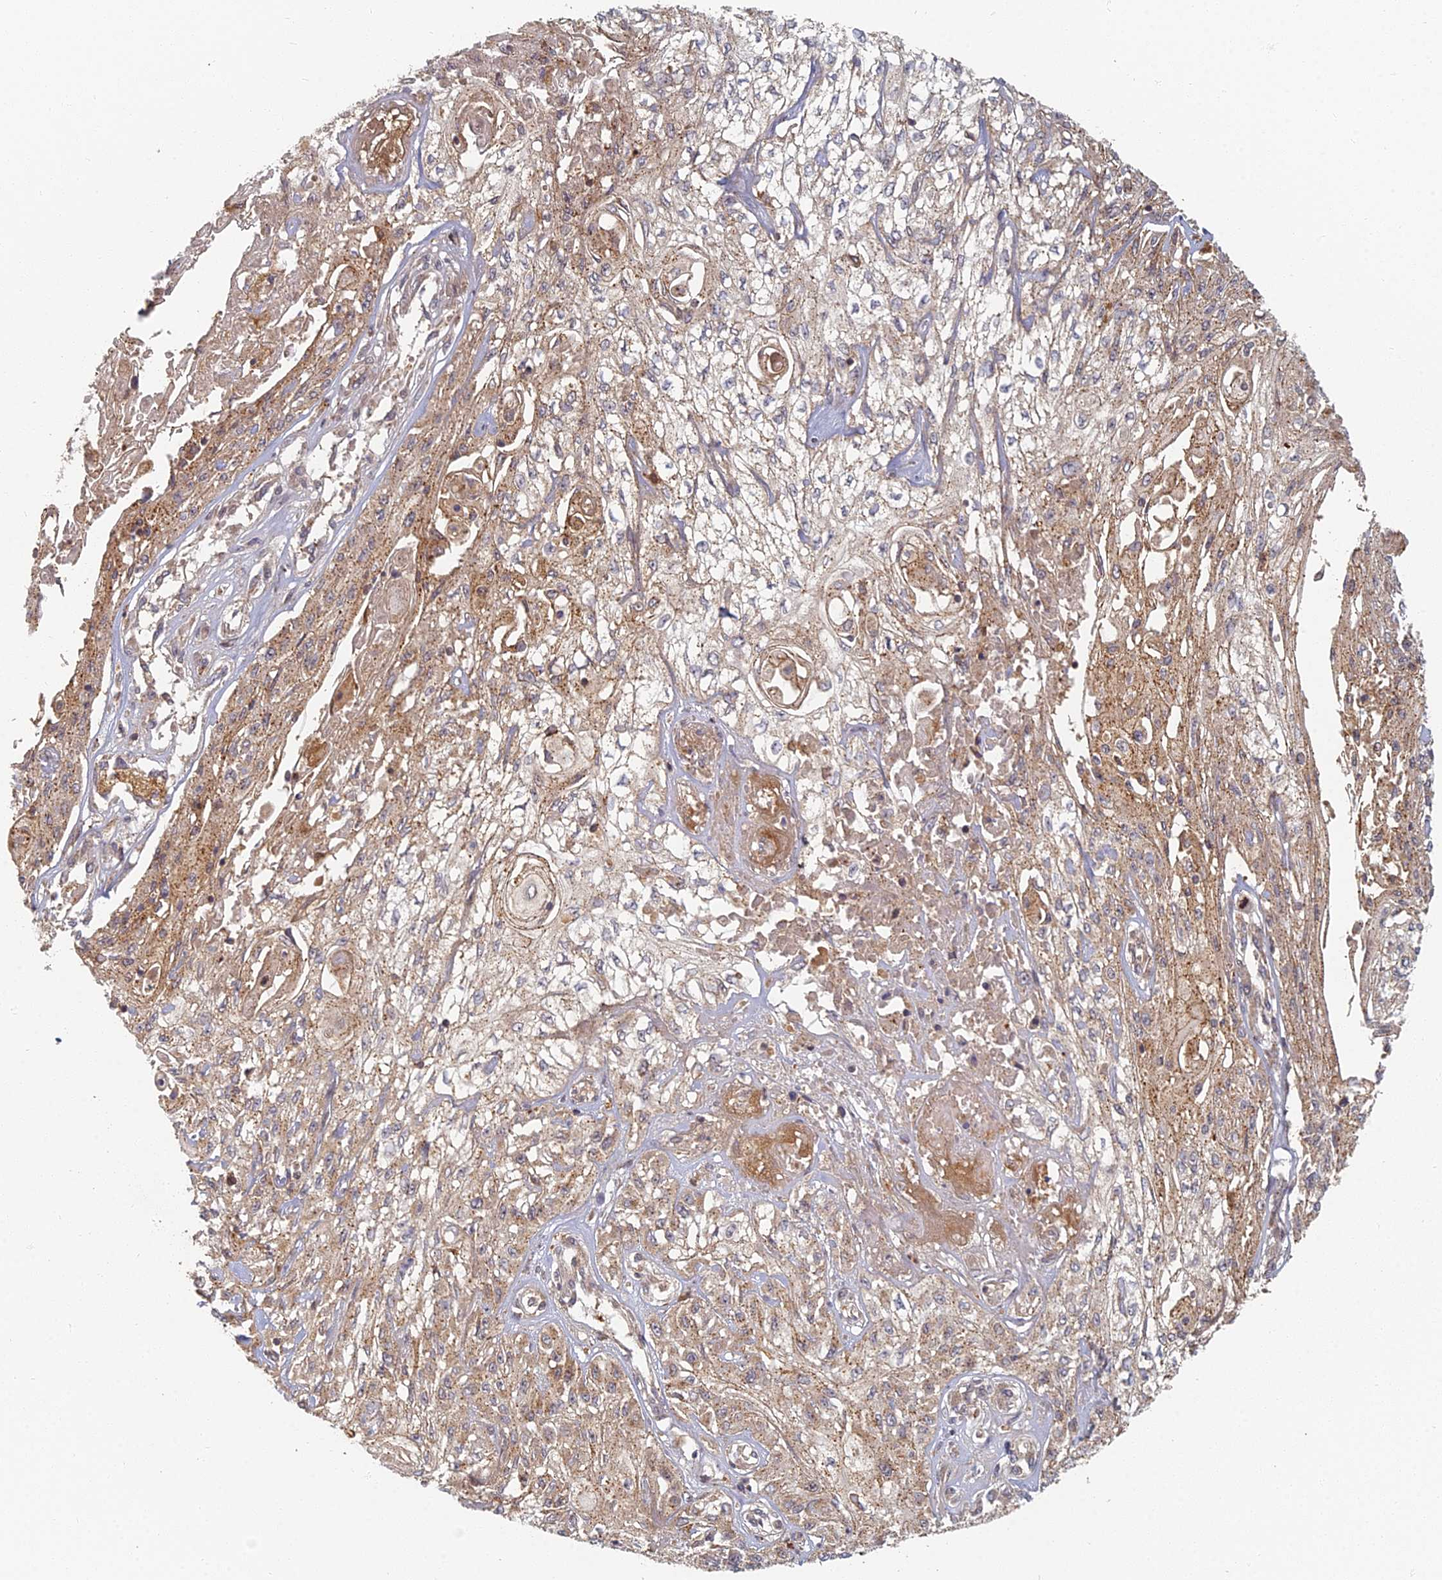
{"staining": {"intensity": "weak", "quantity": "25%-75%", "location": "cytoplasmic/membranous"}, "tissue": "skin cancer", "cell_type": "Tumor cells", "image_type": "cancer", "snomed": [{"axis": "morphology", "description": "Squamous cell carcinoma, NOS"}, {"axis": "morphology", "description": "Squamous cell carcinoma, metastatic, NOS"}, {"axis": "topography", "description": "Skin"}, {"axis": "topography", "description": "Lymph node"}], "caption": "This histopathology image shows squamous cell carcinoma (skin) stained with immunohistochemistry to label a protein in brown. The cytoplasmic/membranous of tumor cells show weak positivity for the protein. Nuclei are counter-stained blue.", "gene": "INO80D", "patient": {"sex": "male", "age": 75}}